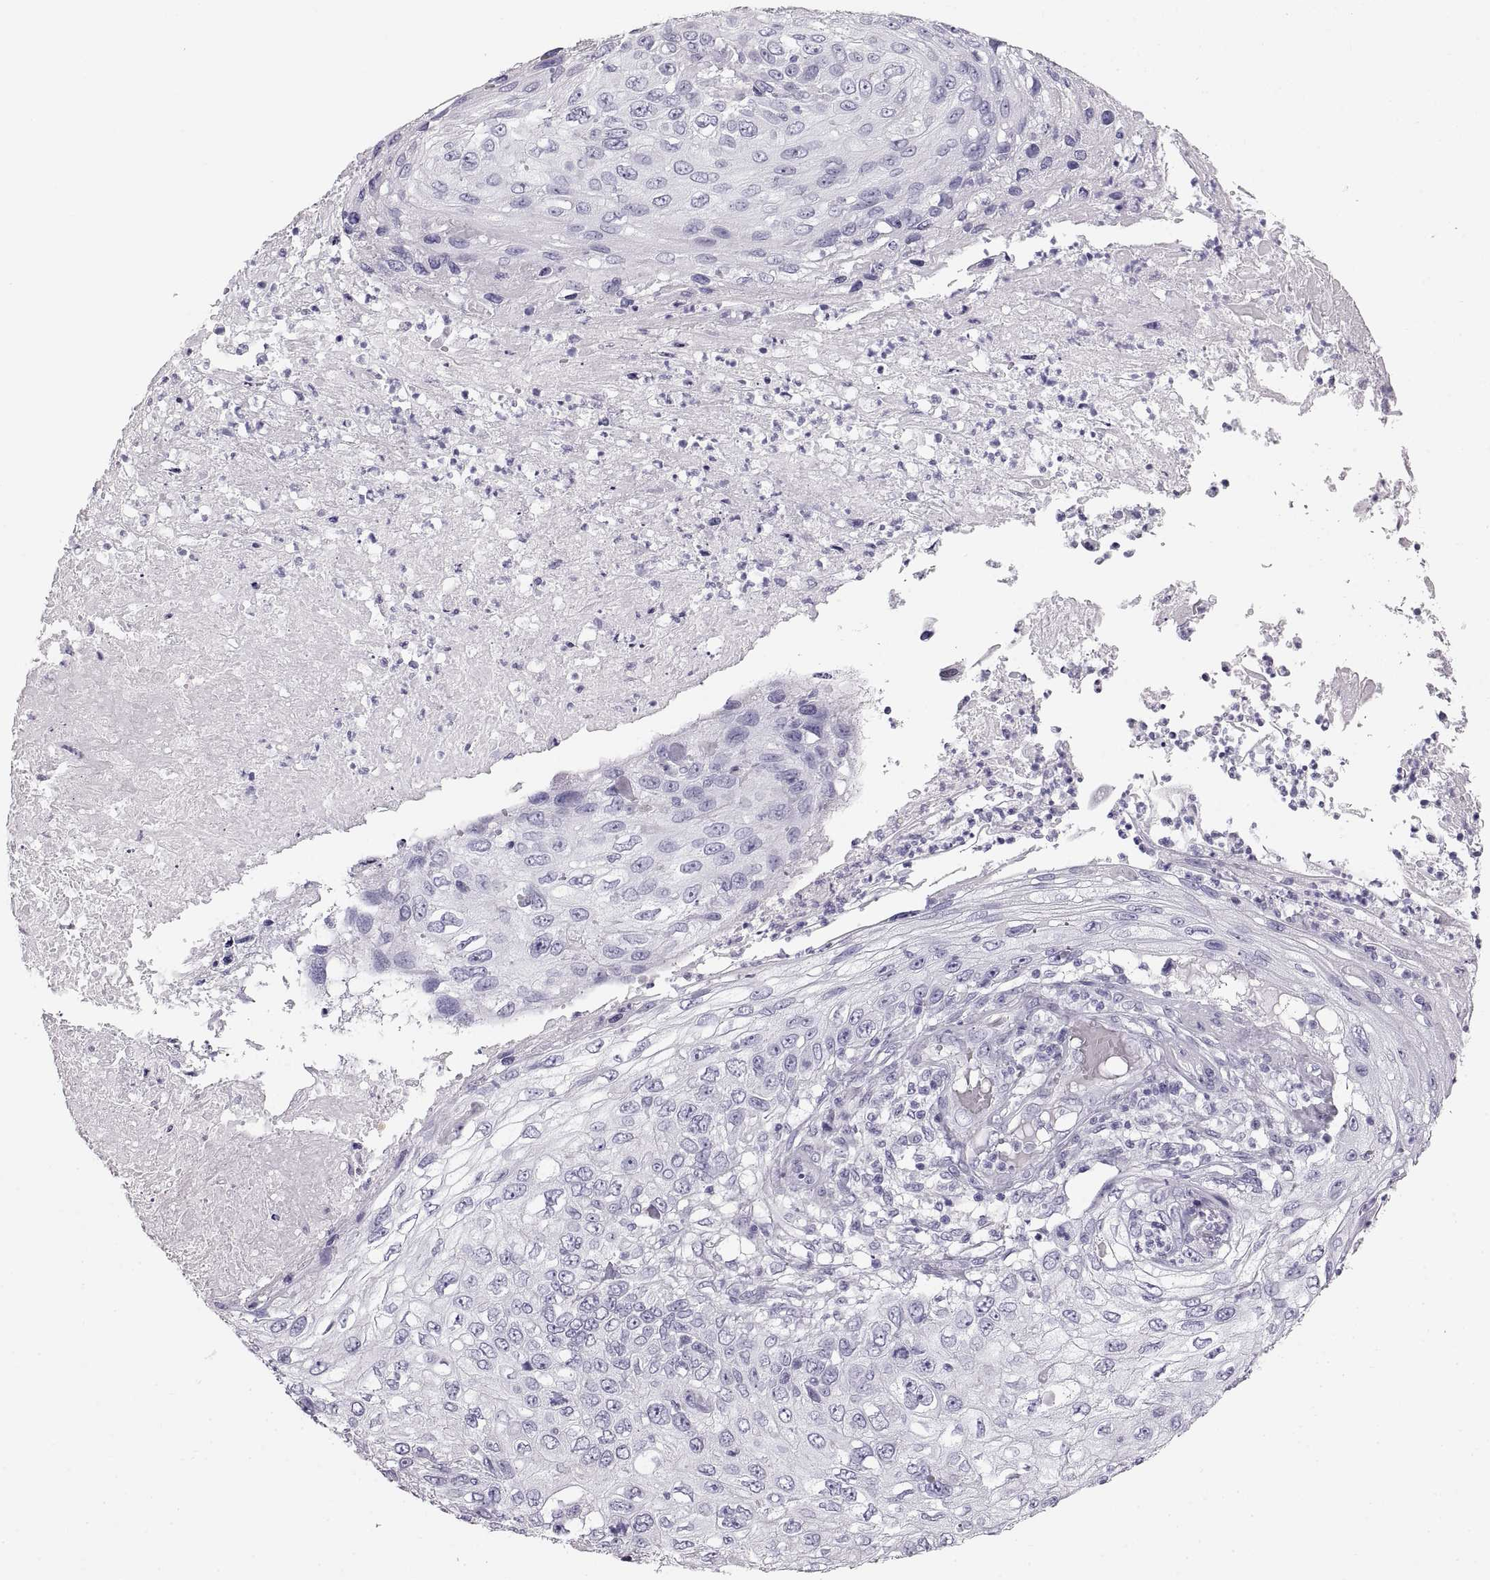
{"staining": {"intensity": "negative", "quantity": "none", "location": "none"}, "tissue": "skin cancer", "cell_type": "Tumor cells", "image_type": "cancer", "snomed": [{"axis": "morphology", "description": "Squamous cell carcinoma, NOS"}, {"axis": "topography", "description": "Skin"}], "caption": "Tumor cells are negative for protein expression in human skin squamous cell carcinoma.", "gene": "CRYAA", "patient": {"sex": "male", "age": 92}}